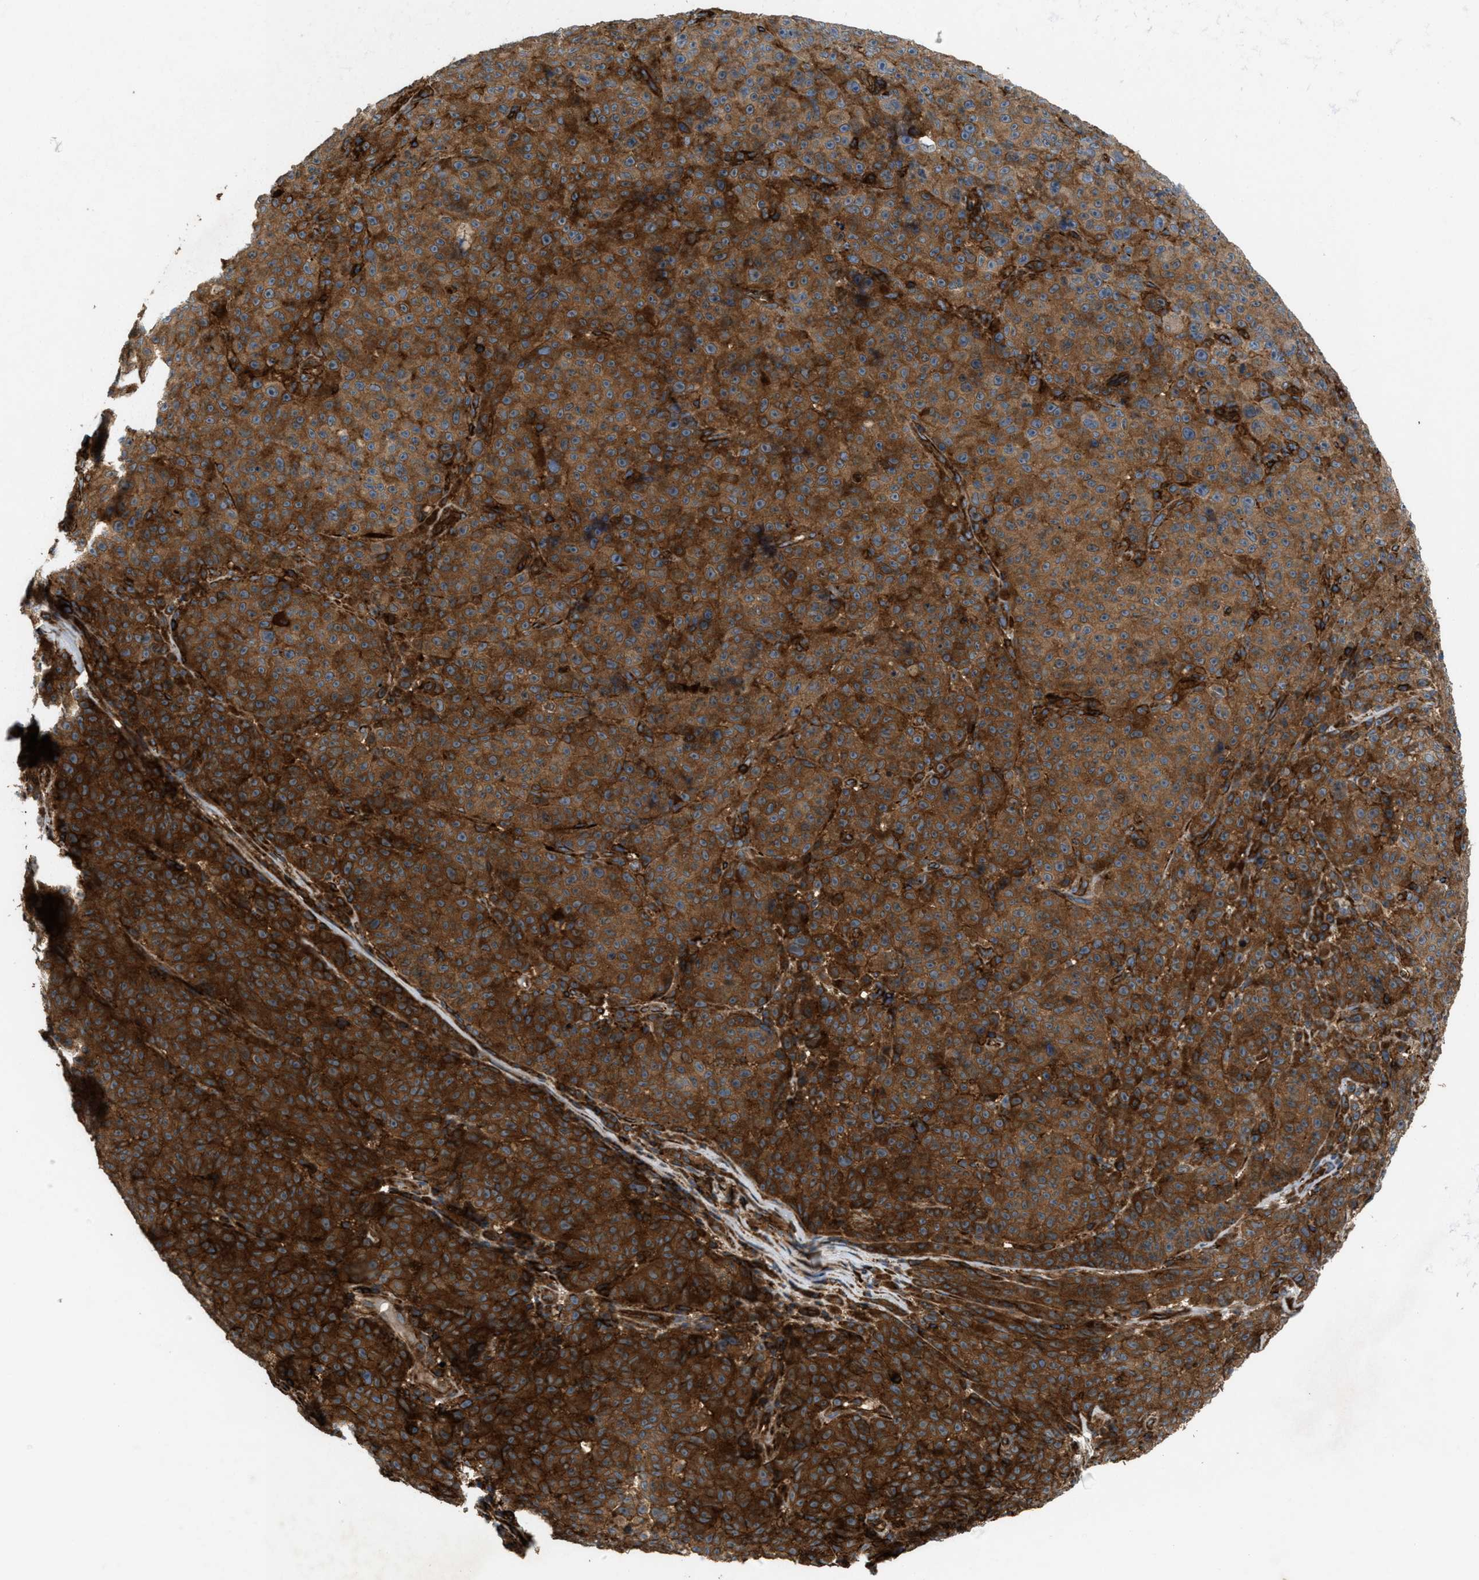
{"staining": {"intensity": "moderate", "quantity": ">75%", "location": "cytoplasmic/membranous"}, "tissue": "melanoma", "cell_type": "Tumor cells", "image_type": "cancer", "snomed": [{"axis": "morphology", "description": "Malignant melanoma, NOS"}, {"axis": "topography", "description": "Skin"}], "caption": "Immunohistochemical staining of human malignant melanoma exhibits moderate cytoplasmic/membranous protein staining in about >75% of tumor cells.", "gene": "EGLN1", "patient": {"sex": "female", "age": 82}}